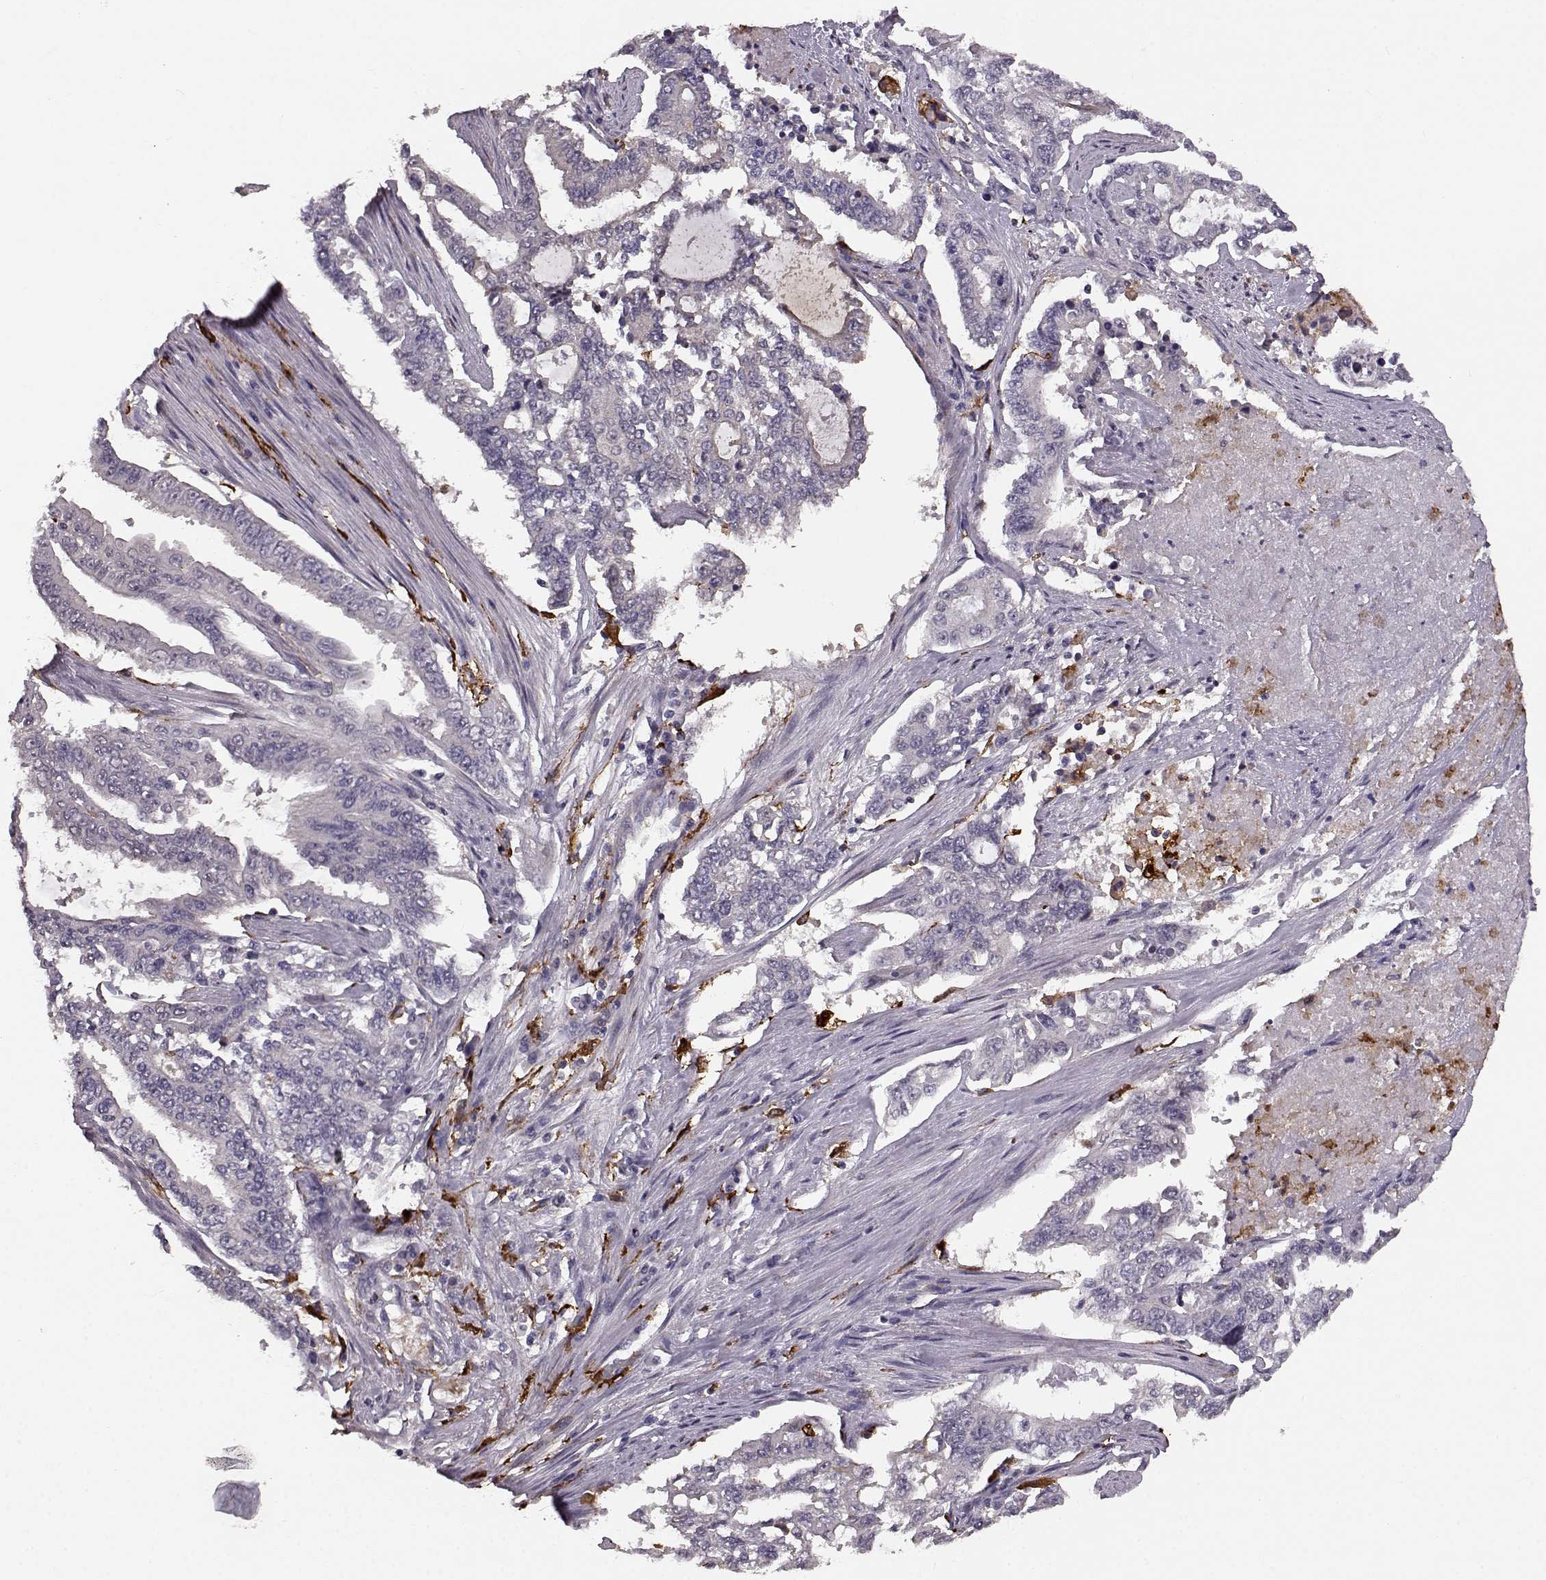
{"staining": {"intensity": "negative", "quantity": "none", "location": "none"}, "tissue": "endometrial cancer", "cell_type": "Tumor cells", "image_type": "cancer", "snomed": [{"axis": "morphology", "description": "Adenocarcinoma, NOS"}, {"axis": "topography", "description": "Uterus"}], "caption": "Protein analysis of adenocarcinoma (endometrial) demonstrates no significant expression in tumor cells.", "gene": "CCNF", "patient": {"sex": "female", "age": 59}}